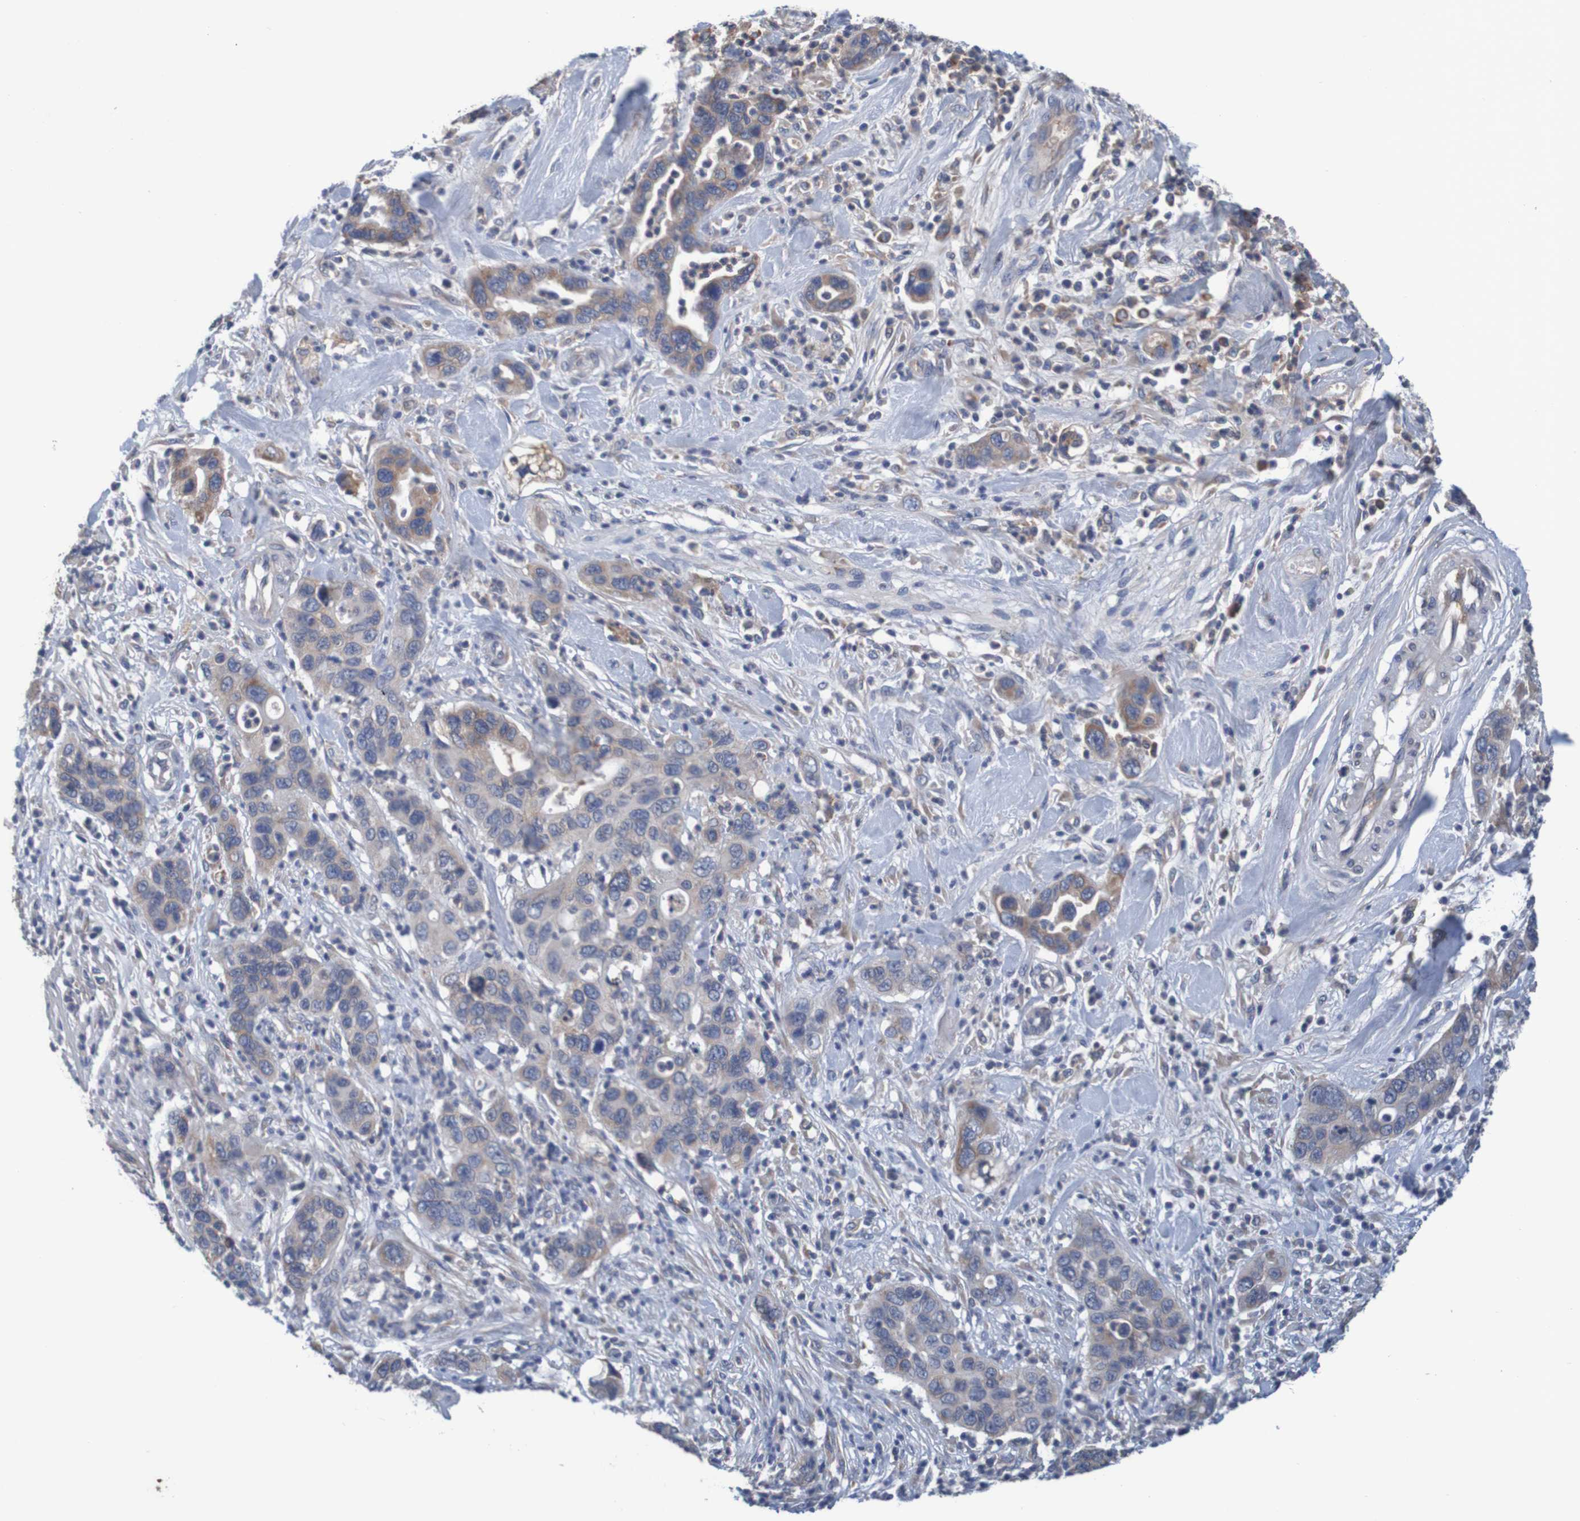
{"staining": {"intensity": "moderate", "quantity": "<25%", "location": "cytoplasmic/membranous"}, "tissue": "pancreatic cancer", "cell_type": "Tumor cells", "image_type": "cancer", "snomed": [{"axis": "morphology", "description": "Adenocarcinoma, NOS"}, {"axis": "topography", "description": "Pancreas"}], "caption": "Immunohistochemistry of pancreatic cancer (adenocarcinoma) demonstrates low levels of moderate cytoplasmic/membranous expression in approximately <25% of tumor cells.", "gene": "LTA", "patient": {"sex": "female", "age": 71}}